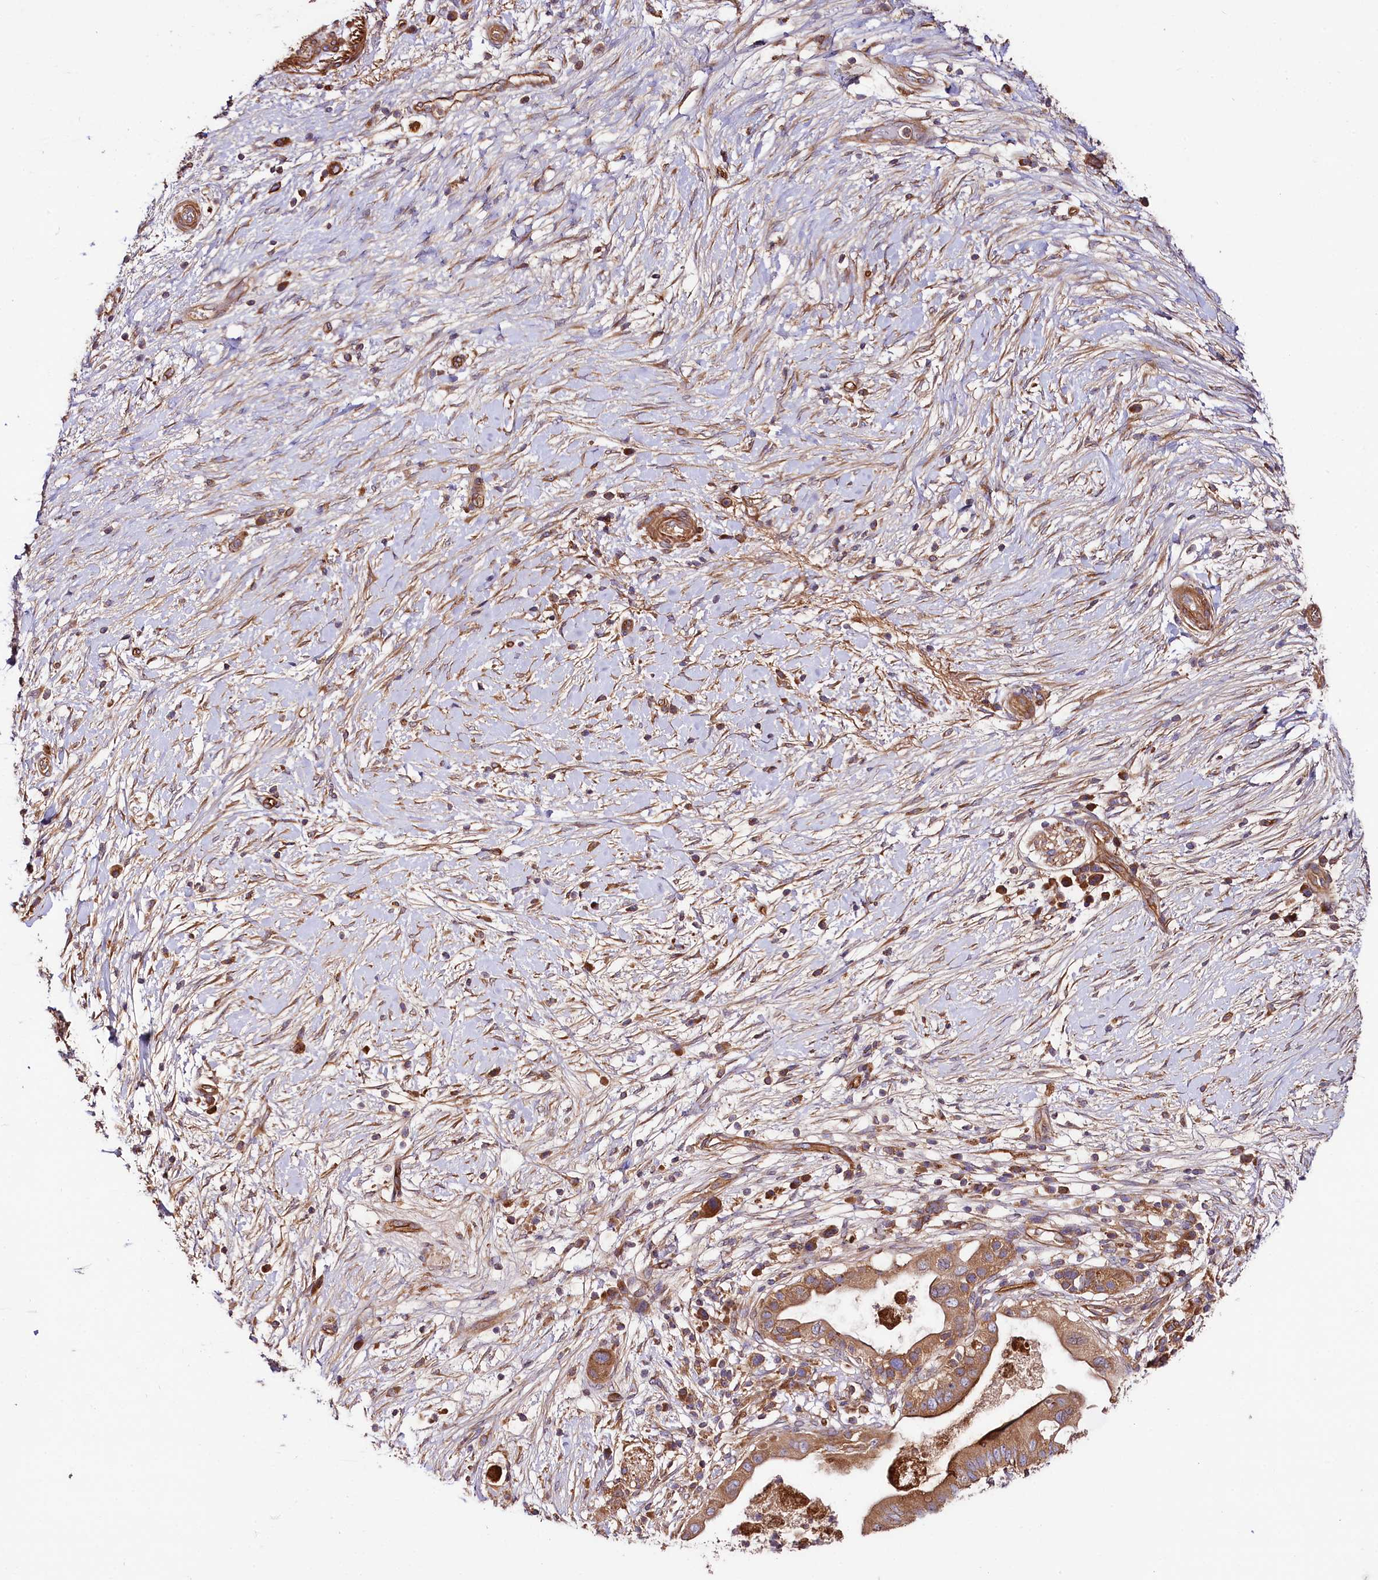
{"staining": {"intensity": "moderate", "quantity": ">75%", "location": "cytoplasmic/membranous"}, "tissue": "pancreatic cancer", "cell_type": "Tumor cells", "image_type": "cancer", "snomed": [{"axis": "morphology", "description": "Adenocarcinoma, NOS"}, {"axis": "topography", "description": "Pancreas"}], "caption": "Protein expression analysis of pancreatic adenocarcinoma reveals moderate cytoplasmic/membranous expression in approximately >75% of tumor cells.", "gene": "CEP295", "patient": {"sex": "male", "age": 68}}